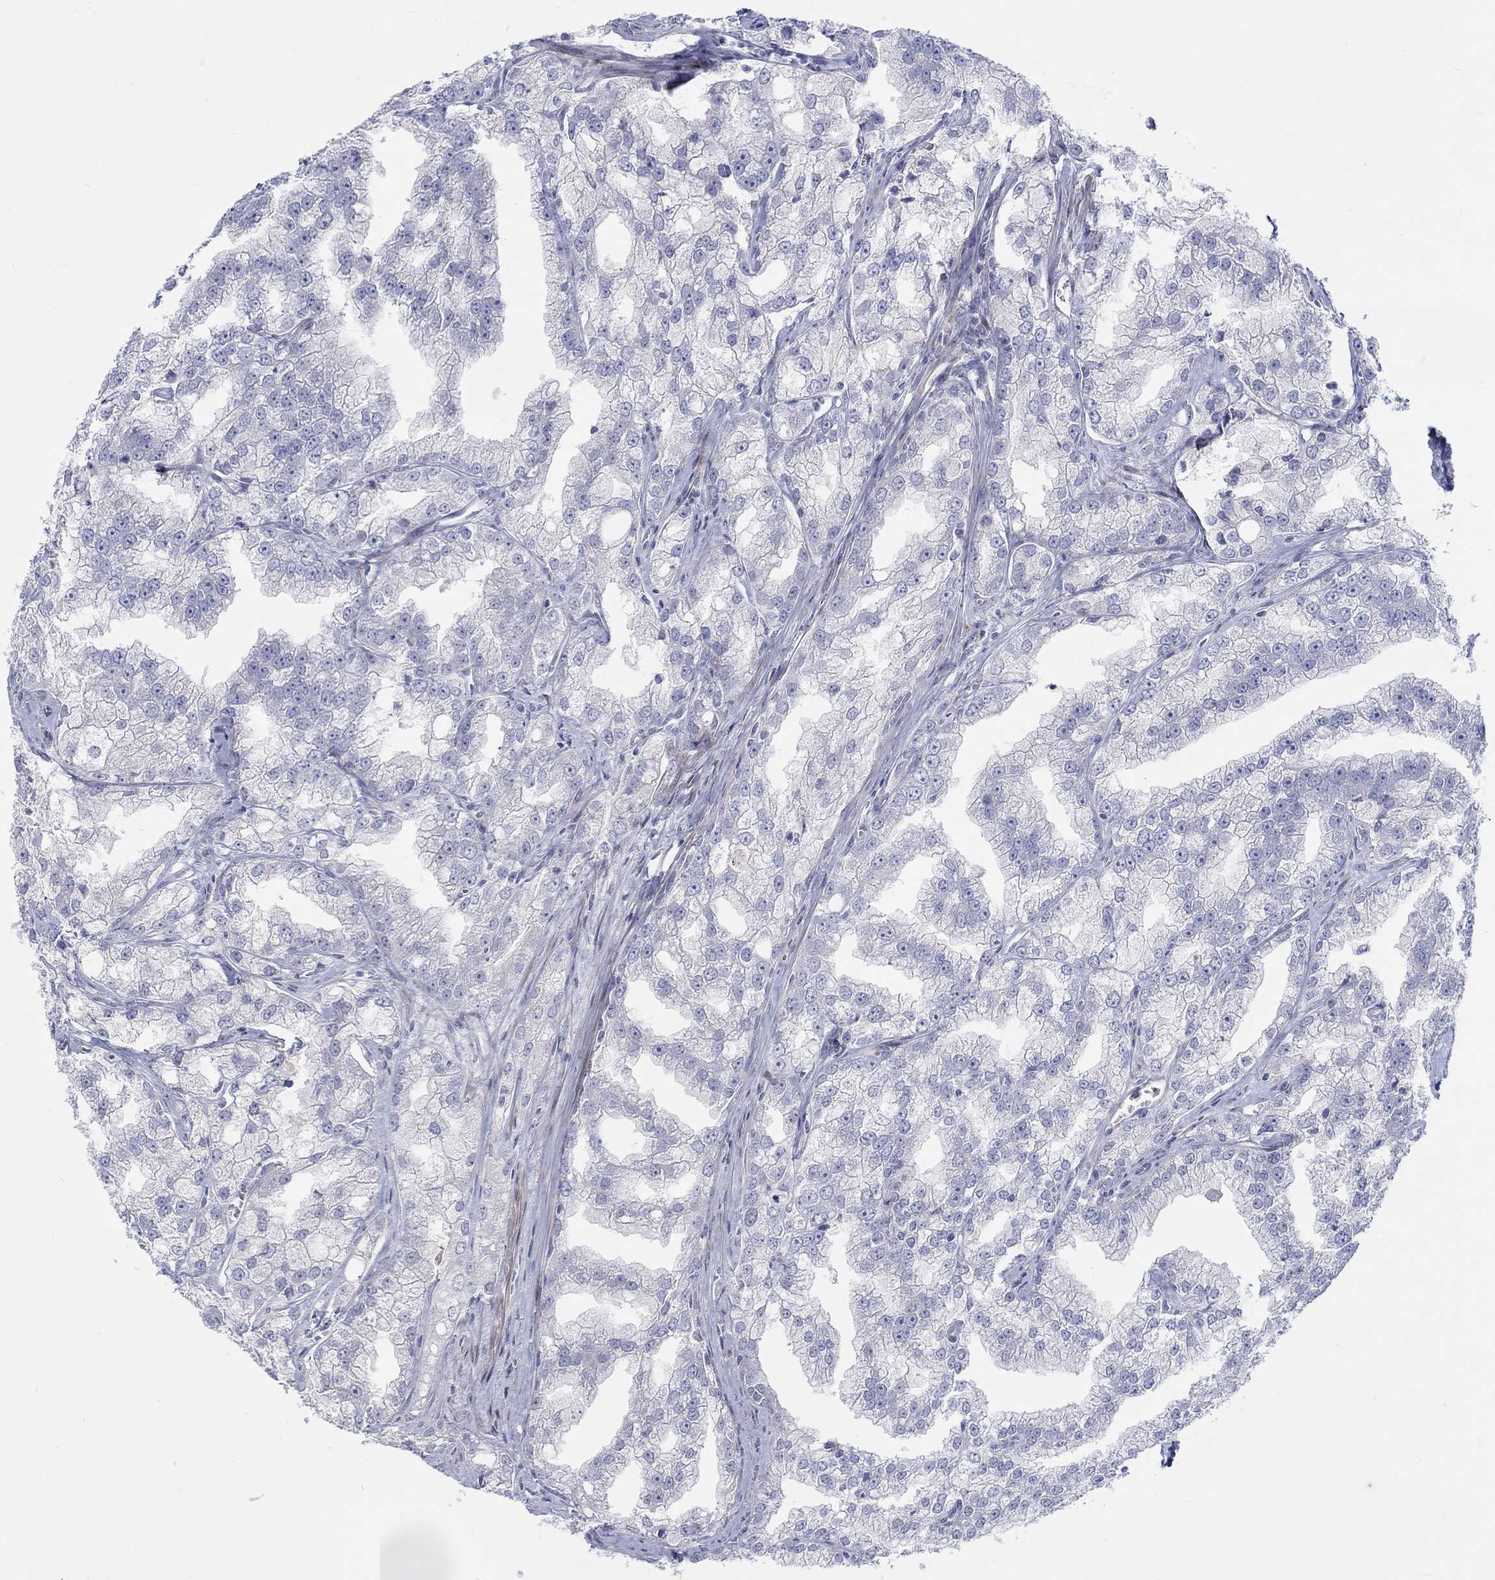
{"staining": {"intensity": "negative", "quantity": "none", "location": "none"}, "tissue": "prostate cancer", "cell_type": "Tumor cells", "image_type": "cancer", "snomed": [{"axis": "morphology", "description": "Adenocarcinoma, NOS"}, {"axis": "topography", "description": "Prostate"}], "caption": "Image shows no significant protein staining in tumor cells of prostate cancer (adenocarcinoma).", "gene": "ARHGAP36", "patient": {"sex": "male", "age": 70}}